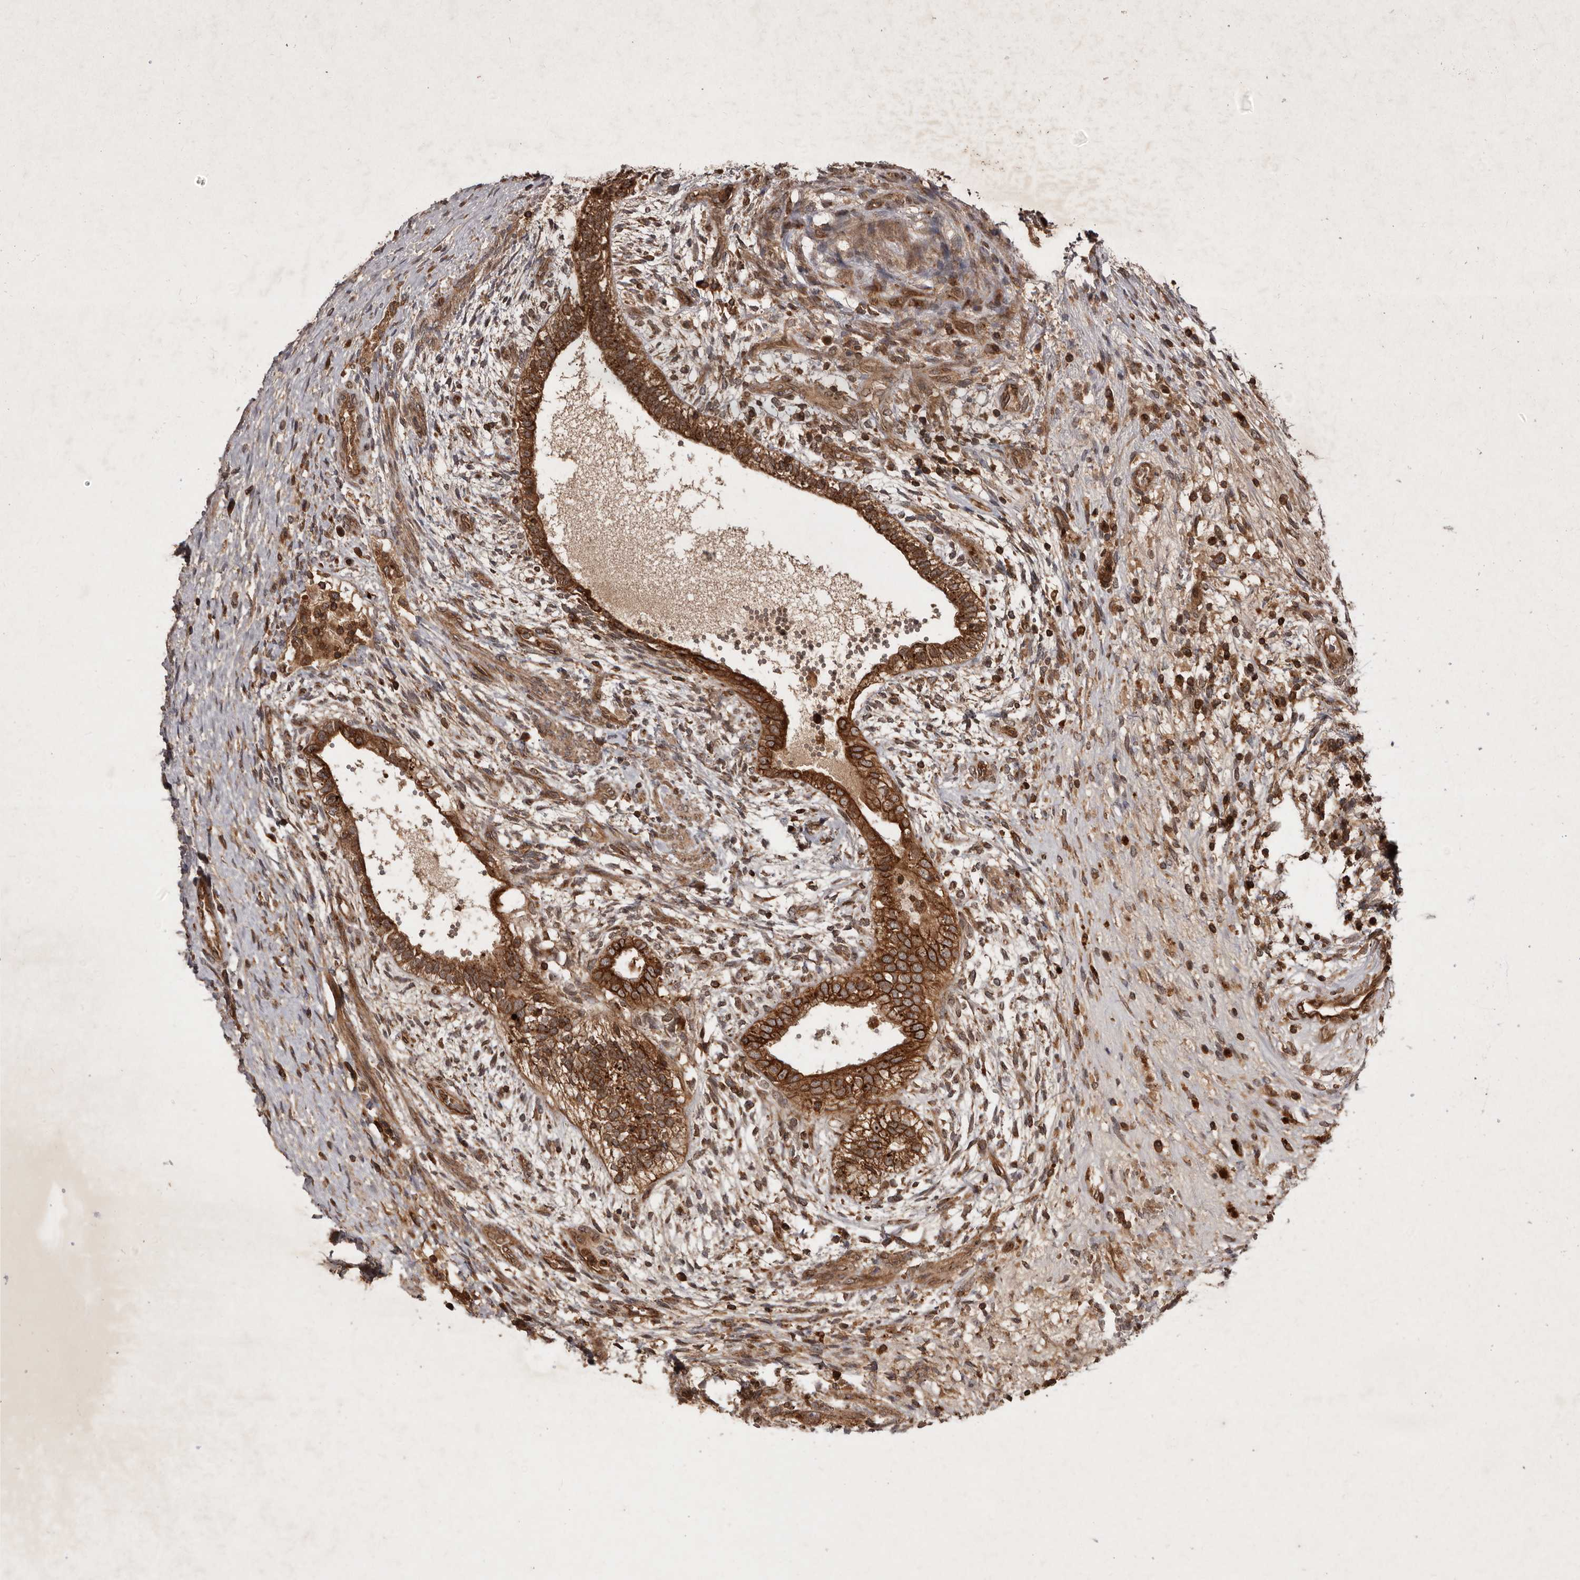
{"staining": {"intensity": "strong", "quantity": ">75%", "location": "cytoplasmic/membranous"}, "tissue": "testis cancer", "cell_type": "Tumor cells", "image_type": "cancer", "snomed": [{"axis": "morphology", "description": "Carcinoma, Embryonal, NOS"}, {"axis": "topography", "description": "Testis"}], "caption": "The micrograph demonstrates staining of testis embryonal carcinoma, revealing strong cytoplasmic/membranous protein staining (brown color) within tumor cells. The protein is stained brown, and the nuclei are stained in blue (DAB IHC with brightfield microscopy, high magnification).", "gene": "STK36", "patient": {"sex": "male", "age": 26}}